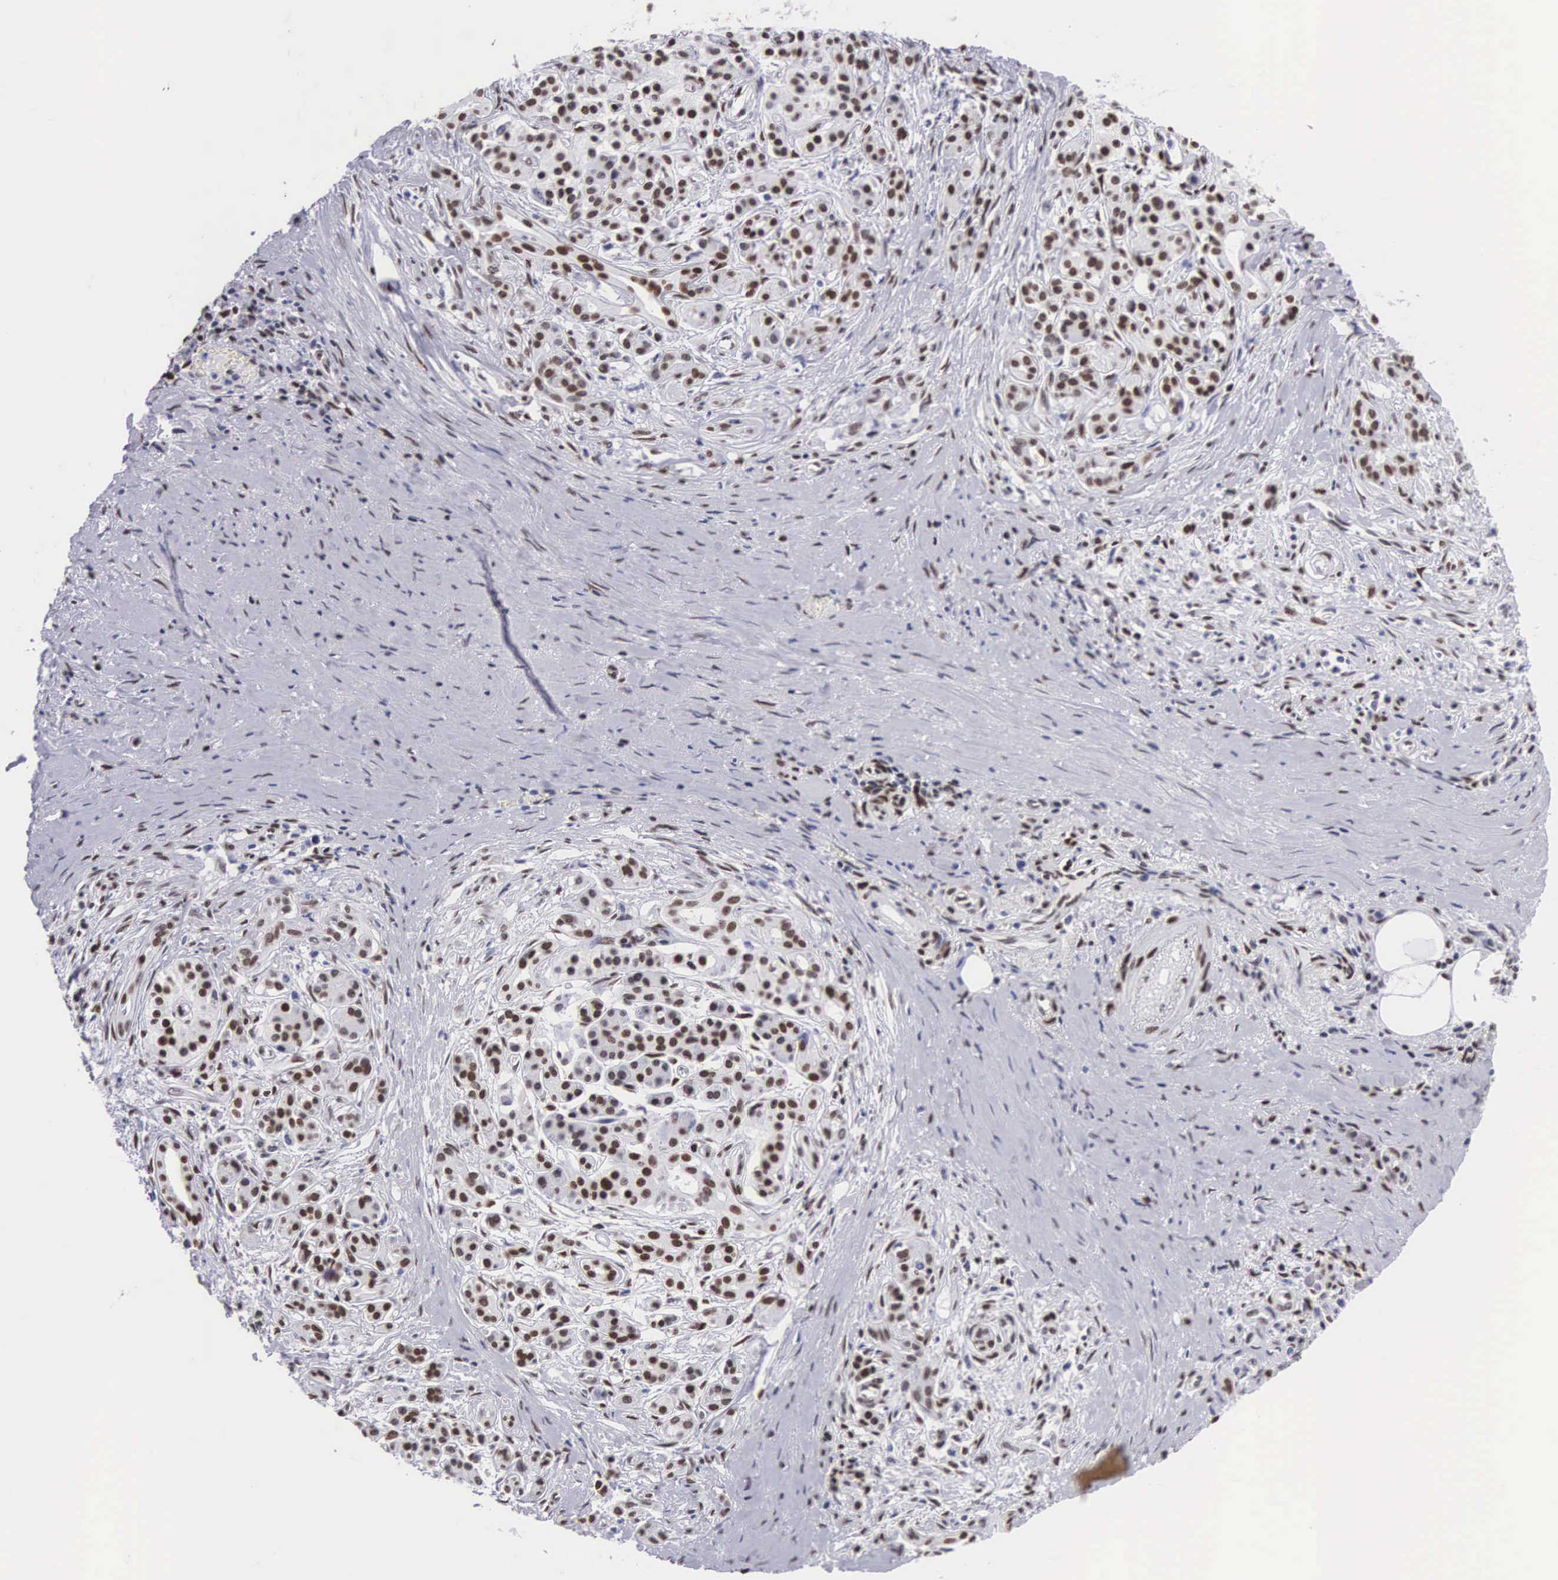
{"staining": {"intensity": "moderate", "quantity": "25%-75%", "location": "nuclear"}, "tissue": "pancreatic cancer", "cell_type": "Tumor cells", "image_type": "cancer", "snomed": [{"axis": "morphology", "description": "Adenocarcinoma, NOS"}, {"axis": "topography", "description": "Pancreas"}], "caption": "Moderate nuclear protein expression is present in approximately 25%-75% of tumor cells in pancreatic cancer (adenocarcinoma).", "gene": "MECP2", "patient": {"sex": "male", "age": 59}}